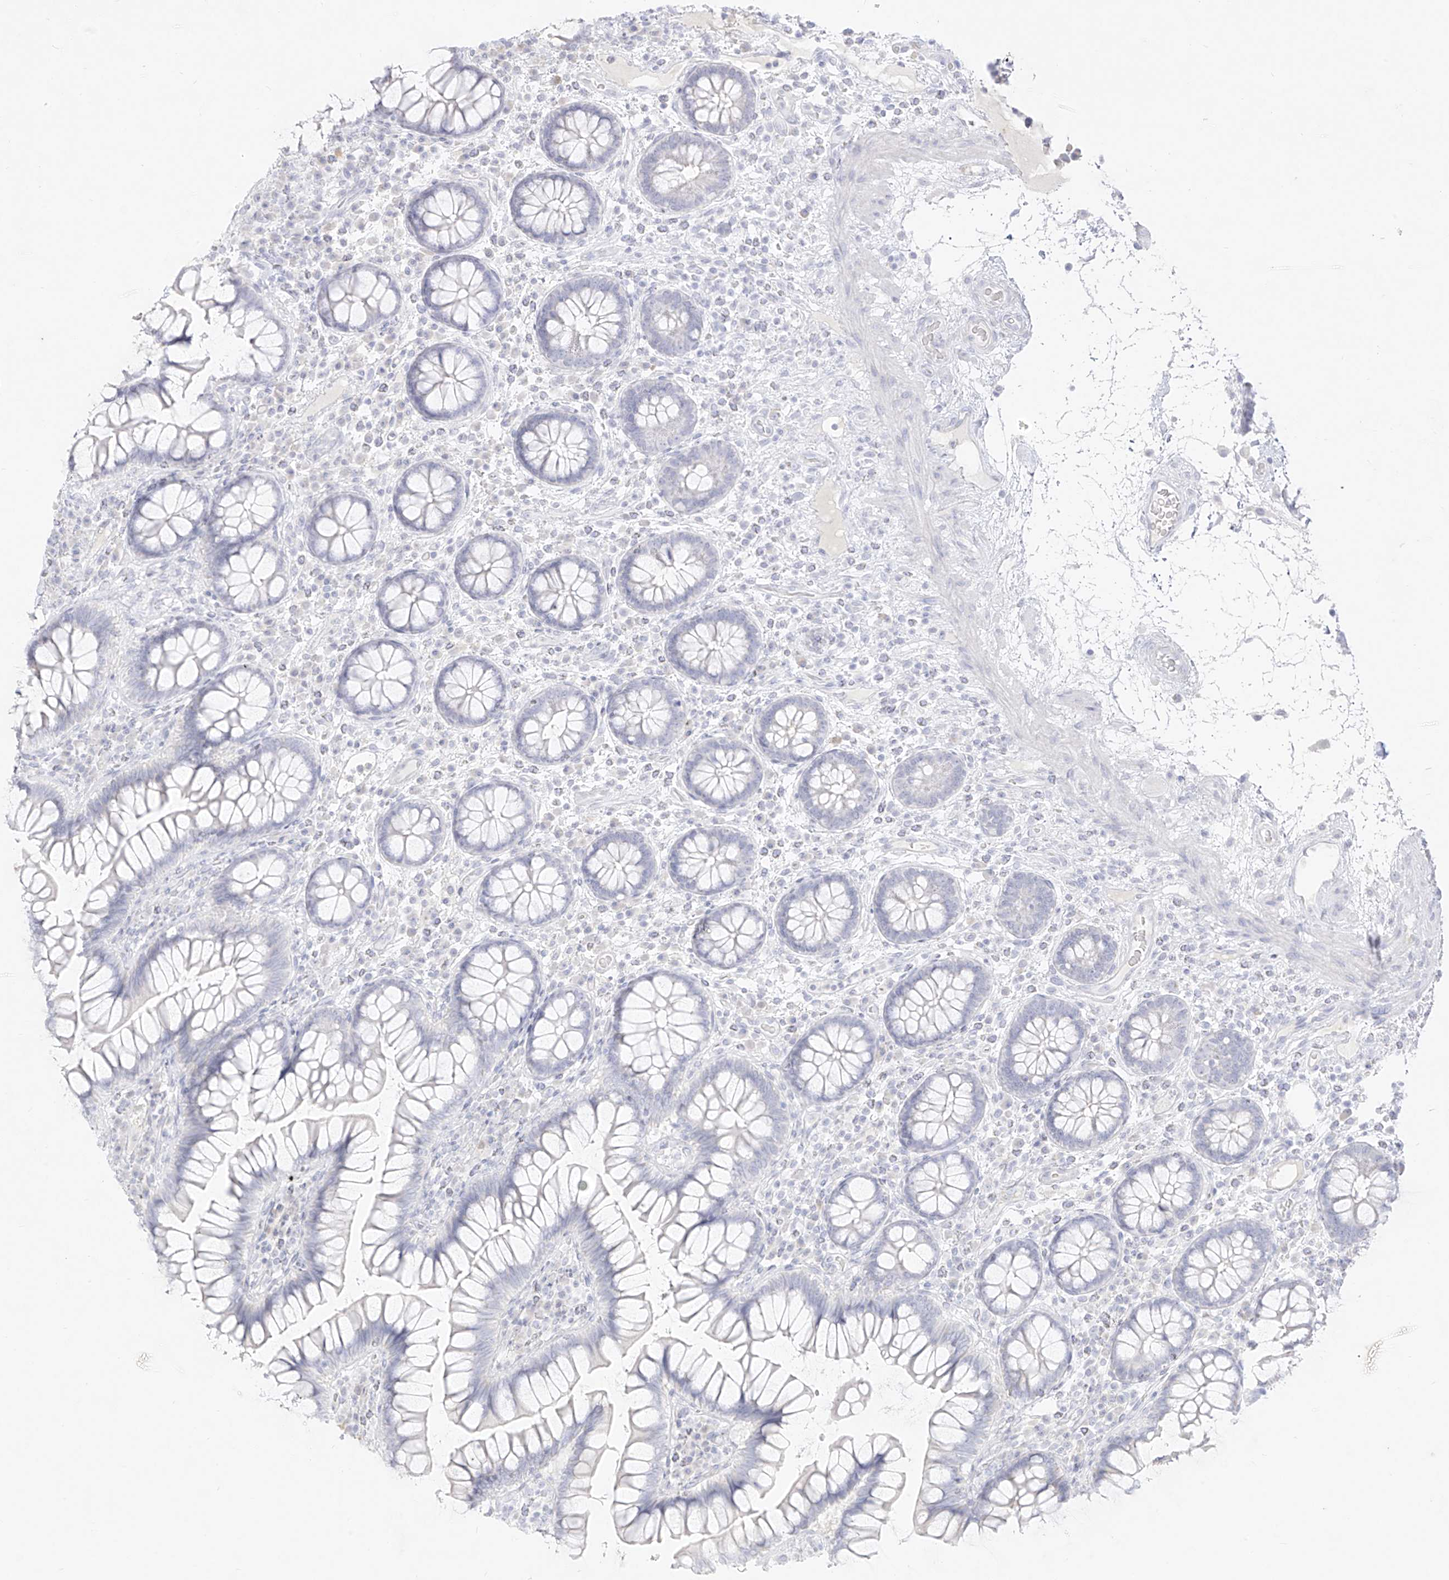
{"staining": {"intensity": "negative", "quantity": "none", "location": "none"}, "tissue": "colon", "cell_type": "Endothelial cells", "image_type": "normal", "snomed": [{"axis": "morphology", "description": "Normal tissue, NOS"}, {"axis": "topography", "description": "Colon"}], "caption": "The IHC image has no significant positivity in endothelial cells of colon.", "gene": "TGM4", "patient": {"sex": "female", "age": 79}}